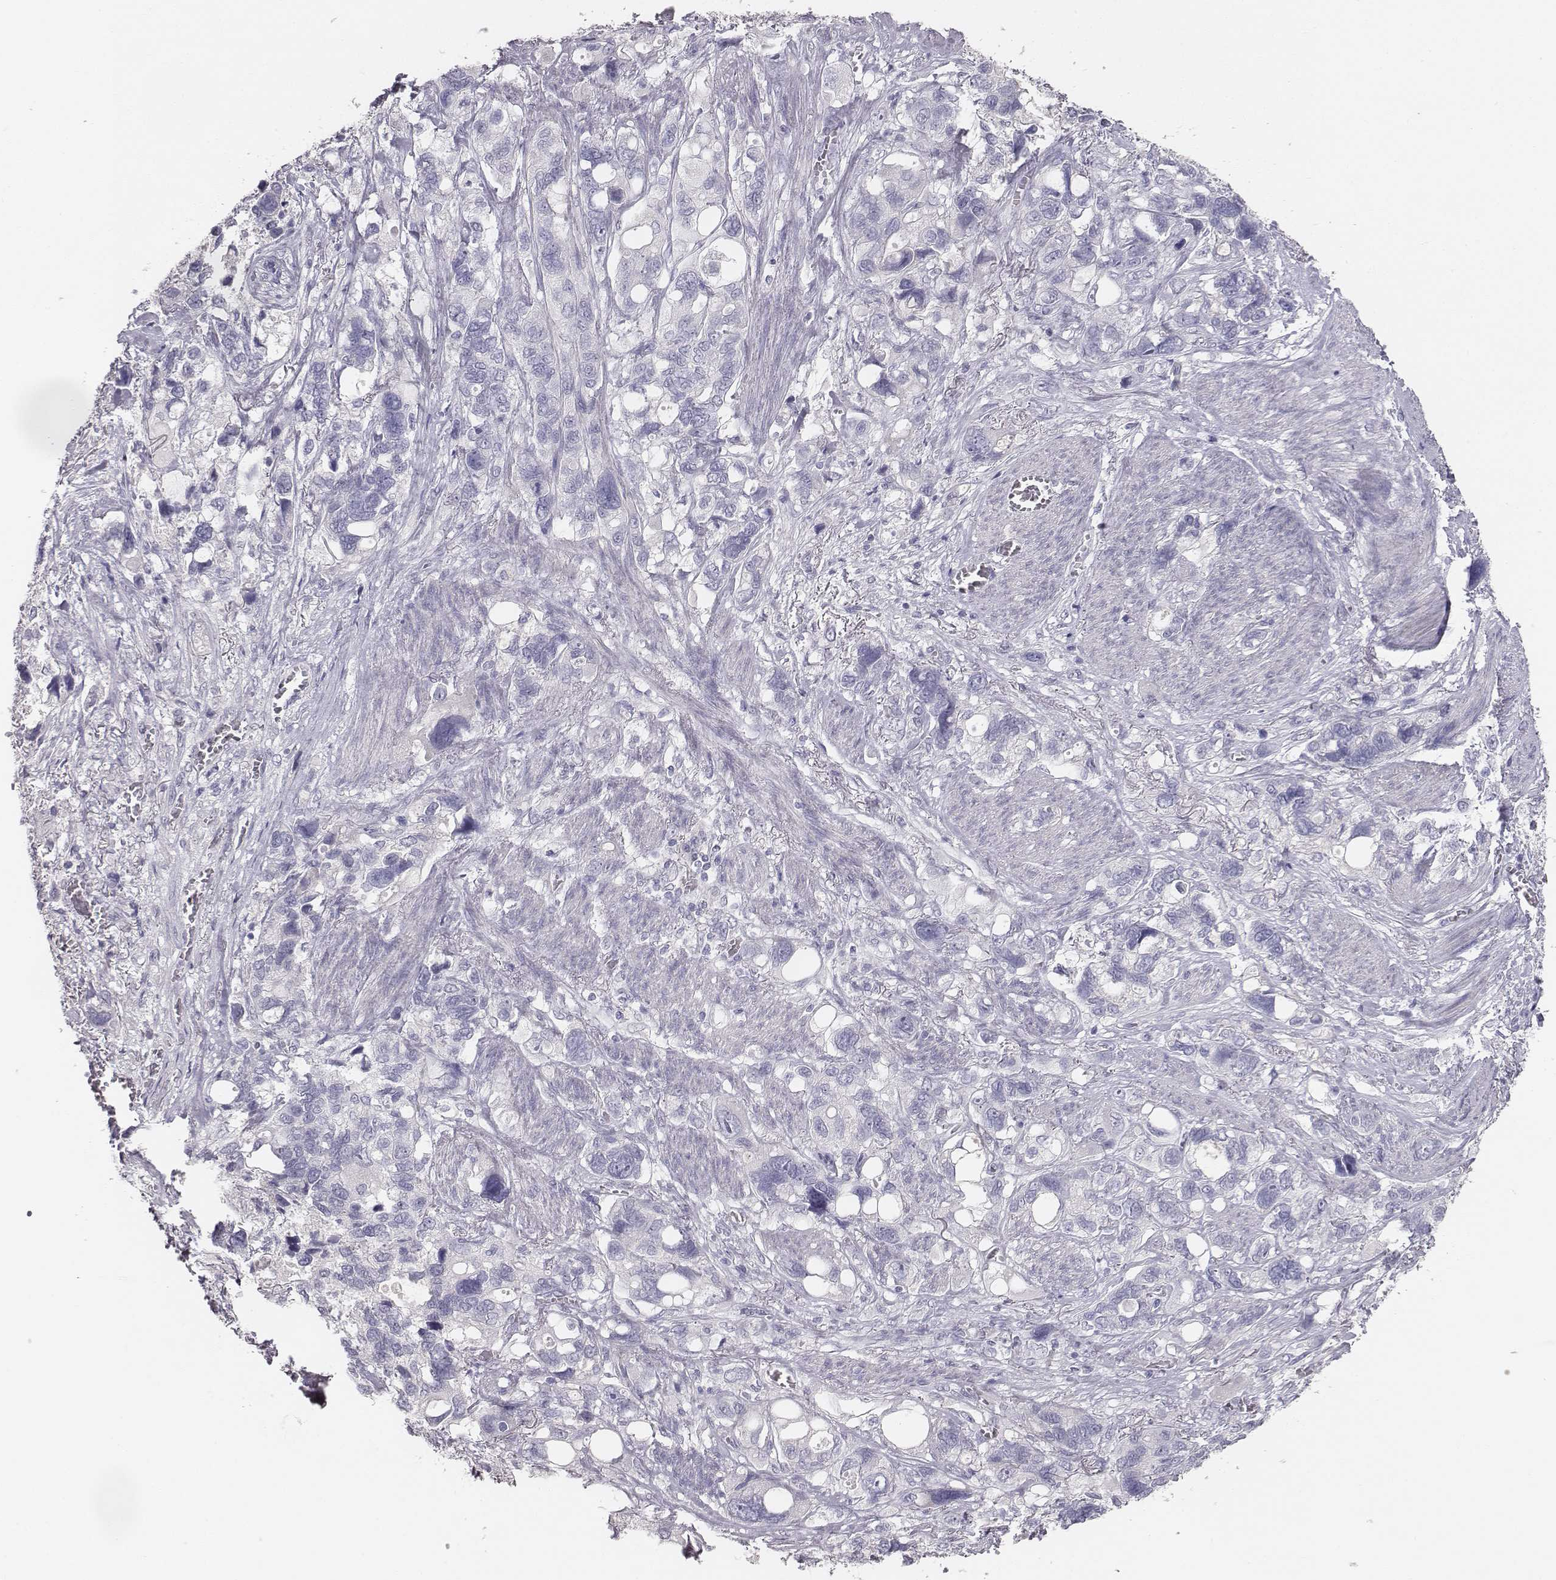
{"staining": {"intensity": "negative", "quantity": "none", "location": "none"}, "tissue": "stomach cancer", "cell_type": "Tumor cells", "image_type": "cancer", "snomed": [{"axis": "morphology", "description": "Adenocarcinoma, NOS"}, {"axis": "topography", "description": "Stomach, upper"}], "caption": "High magnification brightfield microscopy of adenocarcinoma (stomach) stained with DAB (3,3'-diaminobenzidine) (brown) and counterstained with hematoxylin (blue): tumor cells show no significant positivity. (DAB immunohistochemistry (IHC), high magnification).", "gene": "MYH6", "patient": {"sex": "female", "age": 81}}